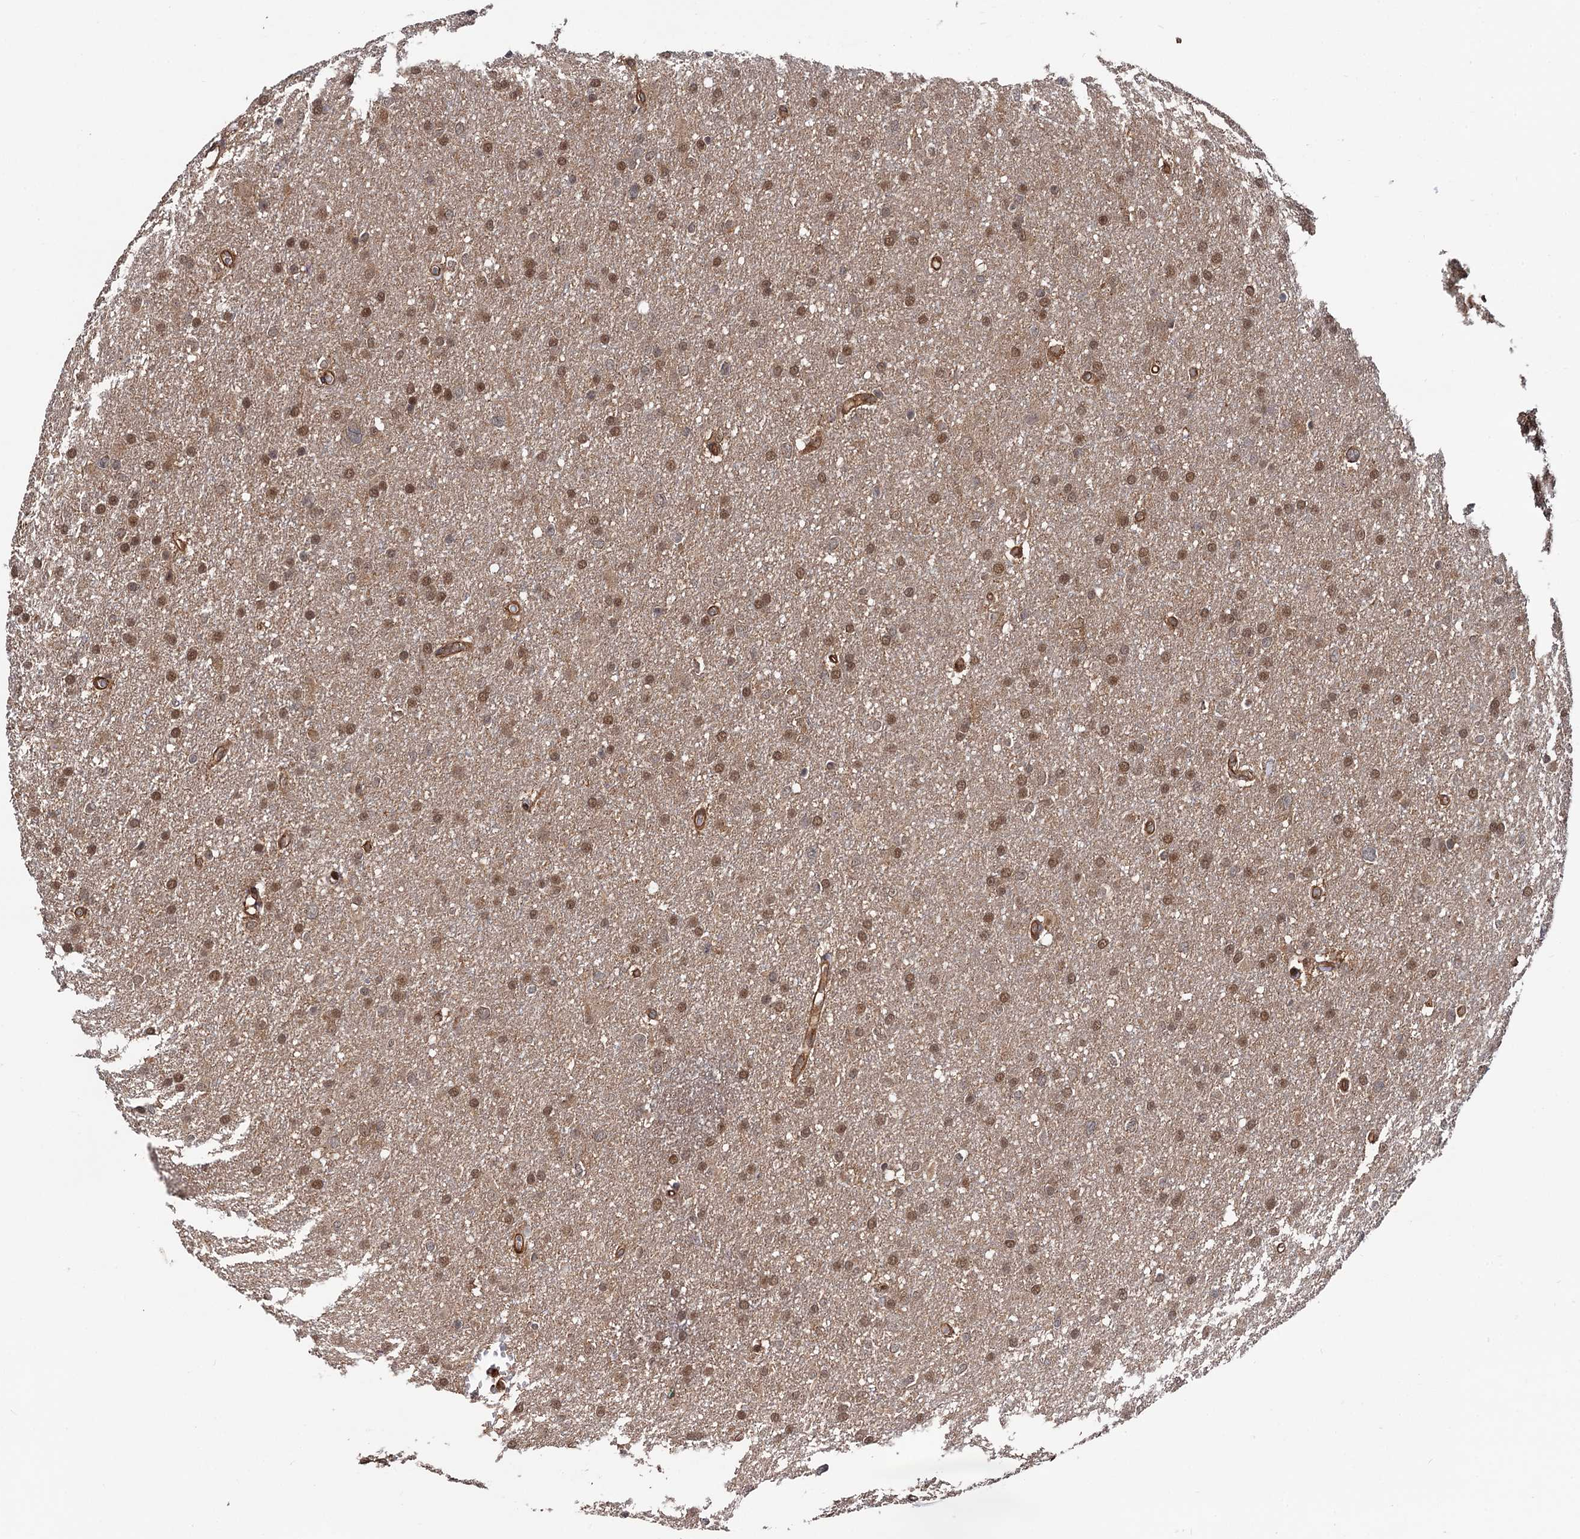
{"staining": {"intensity": "moderate", "quantity": "25%-75%", "location": "cytoplasmic/membranous,nuclear"}, "tissue": "glioma", "cell_type": "Tumor cells", "image_type": "cancer", "snomed": [{"axis": "morphology", "description": "Glioma, malignant, High grade"}, {"axis": "topography", "description": "Cerebral cortex"}], "caption": "Approximately 25%-75% of tumor cells in human glioma show moderate cytoplasmic/membranous and nuclear protein staining as visualized by brown immunohistochemical staining.", "gene": "ATP8B4", "patient": {"sex": "female", "age": 36}}